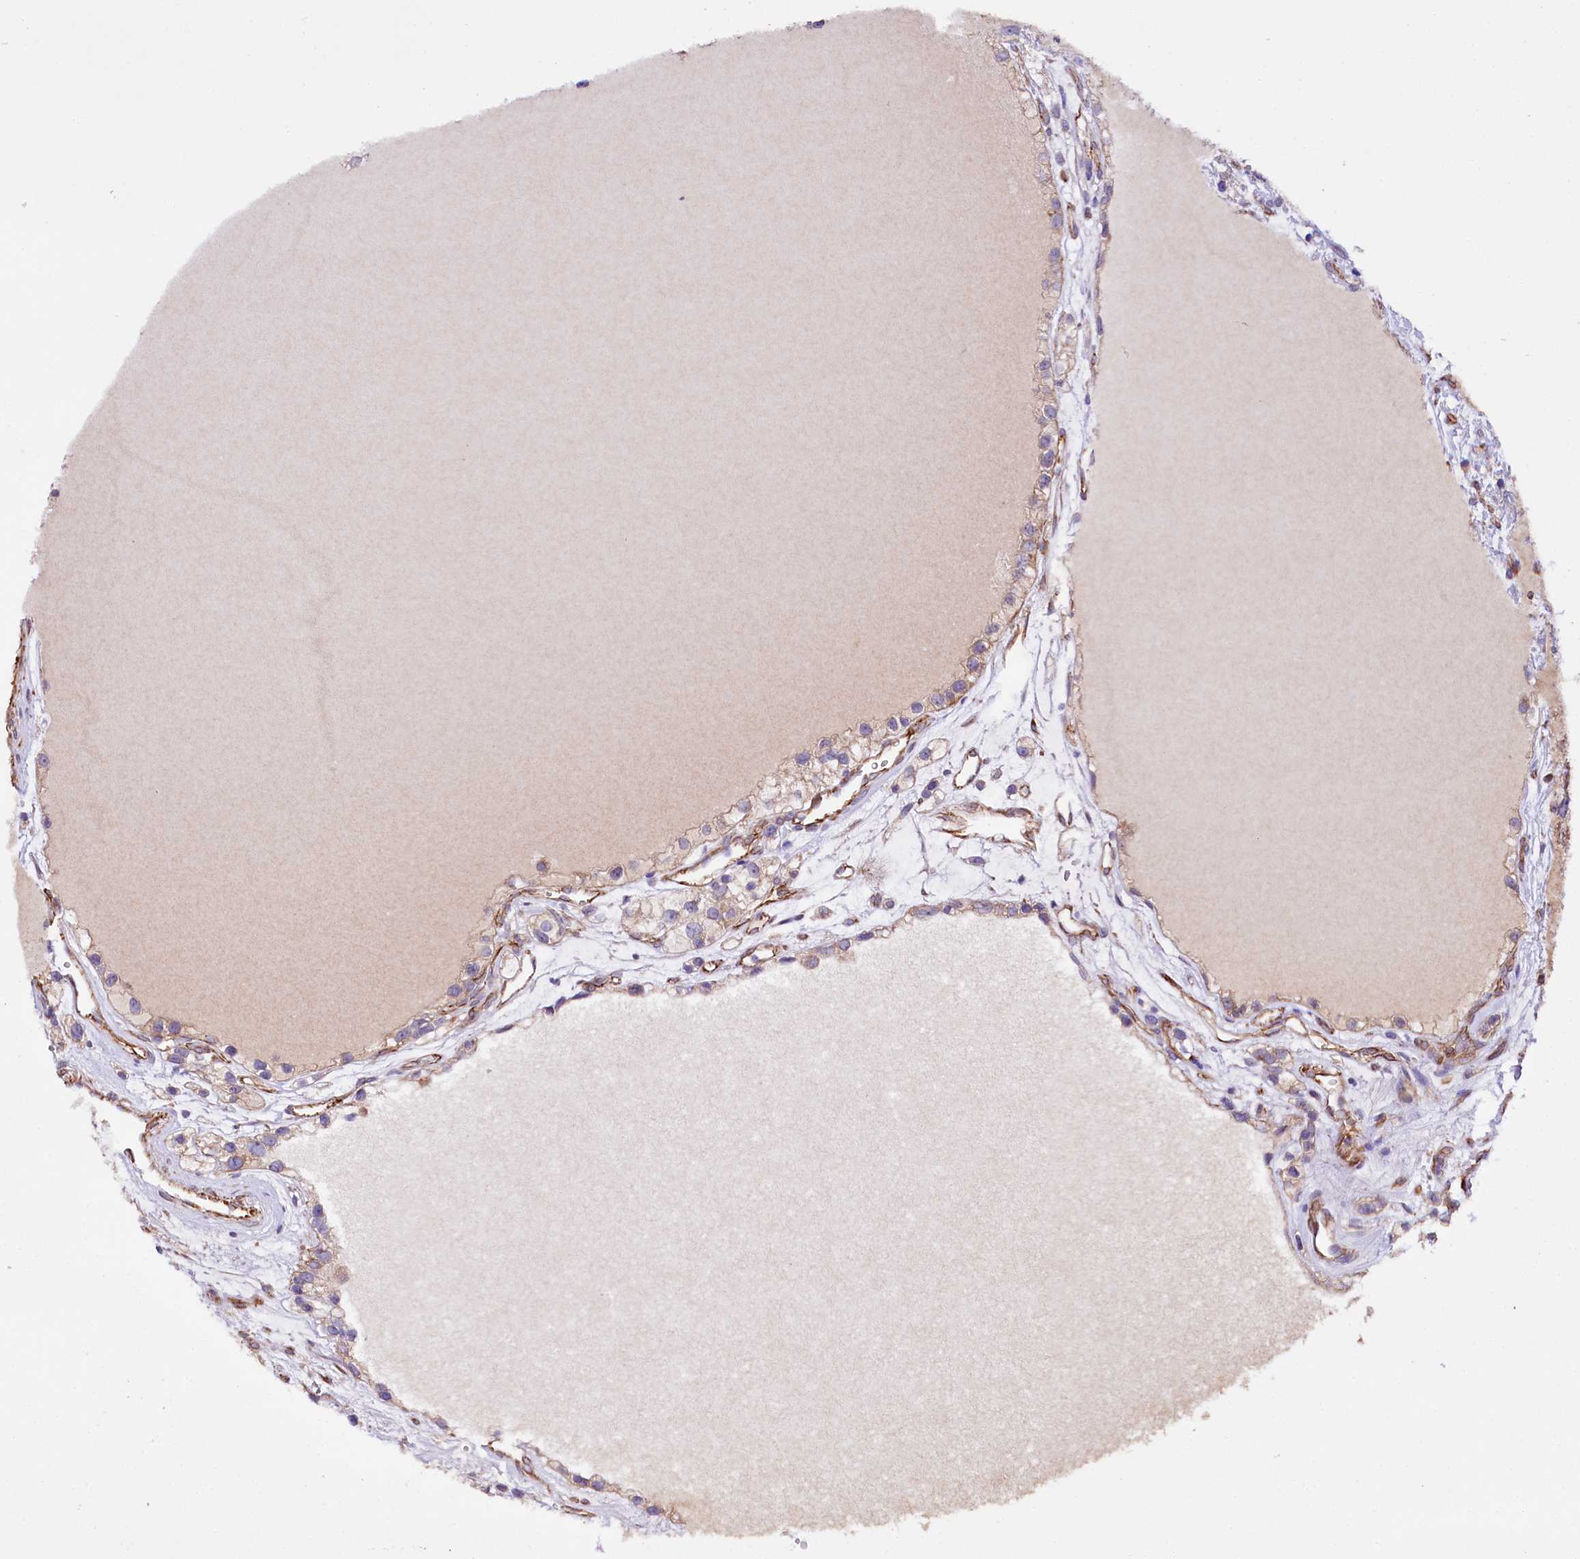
{"staining": {"intensity": "weak", "quantity": ">75%", "location": "cytoplasmic/membranous"}, "tissue": "renal cancer", "cell_type": "Tumor cells", "image_type": "cancer", "snomed": [{"axis": "morphology", "description": "Adenocarcinoma, NOS"}, {"axis": "topography", "description": "Kidney"}], "caption": "Immunohistochemistry photomicrograph of neoplastic tissue: human renal cancer stained using immunohistochemistry demonstrates low levels of weak protein expression localized specifically in the cytoplasmic/membranous of tumor cells, appearing as a cytoplasmic/membranous brown color.", "gene": "TTC12", "patient": {"sex": "female", "age": 57}}